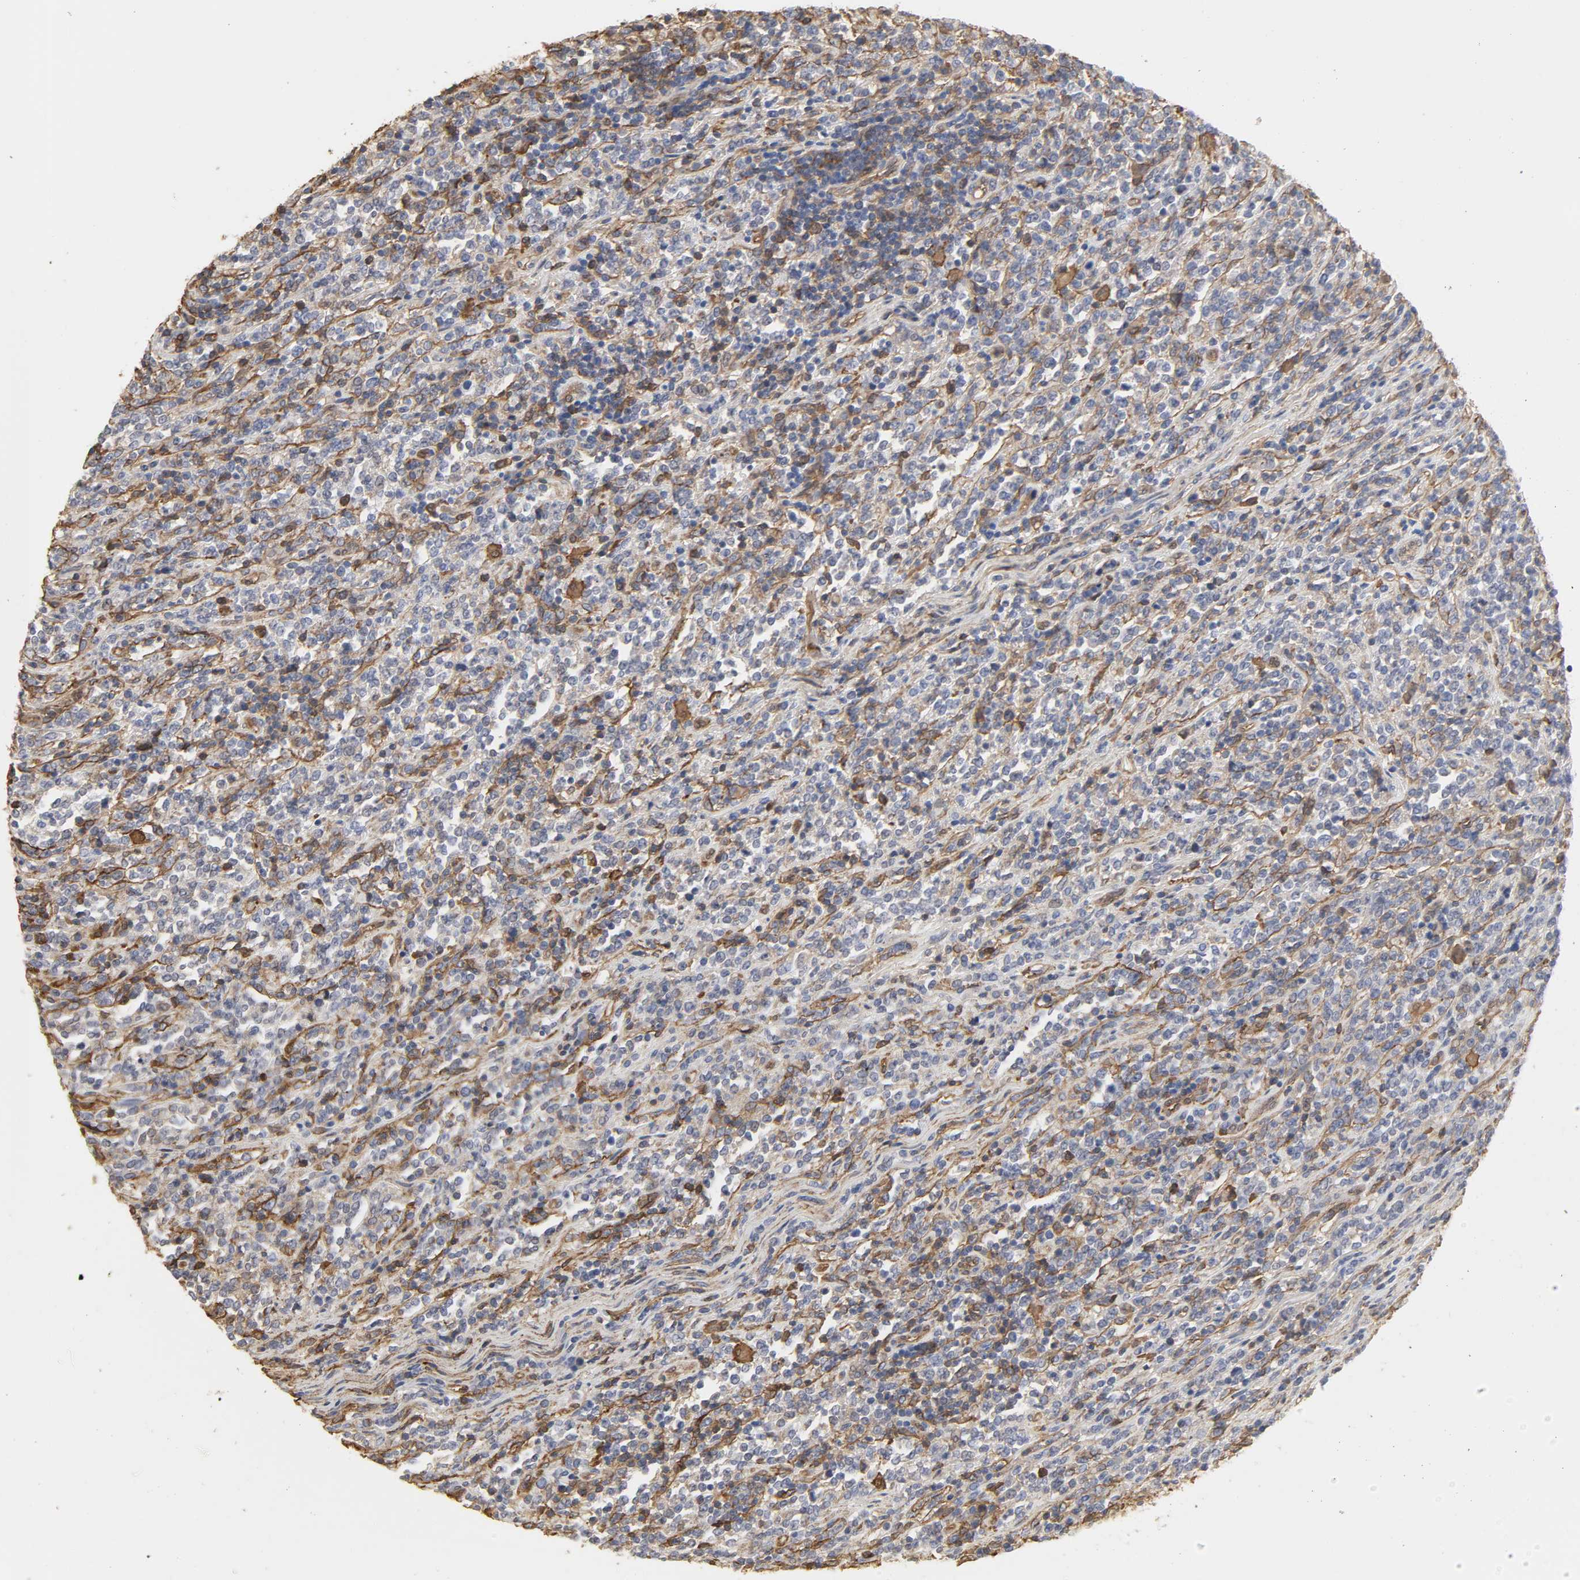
{"staining": {"intensity": "moderate", "quantity": "25%-75%", "location": "cytoplasmic/membranous"}, "tissue": "lymphoma", "cell_type": "Tumor cells", "image_type": "cancer", "snomed": [{"axis": "morphology", "description": "Malignant lymphoma, non-Hodgkin's type, High grade"}, {"axis": "topography", "description": "Soft tissue"}], "caption": "An image showing moderate cytoplasmic/membranous positivity in approximately 25%-75% of tumor cells in lymphoma, as visualized by brown immunohistochemical staining.", "gene": "ANXA2", "patient": {"sex": "male", "age": 18}}